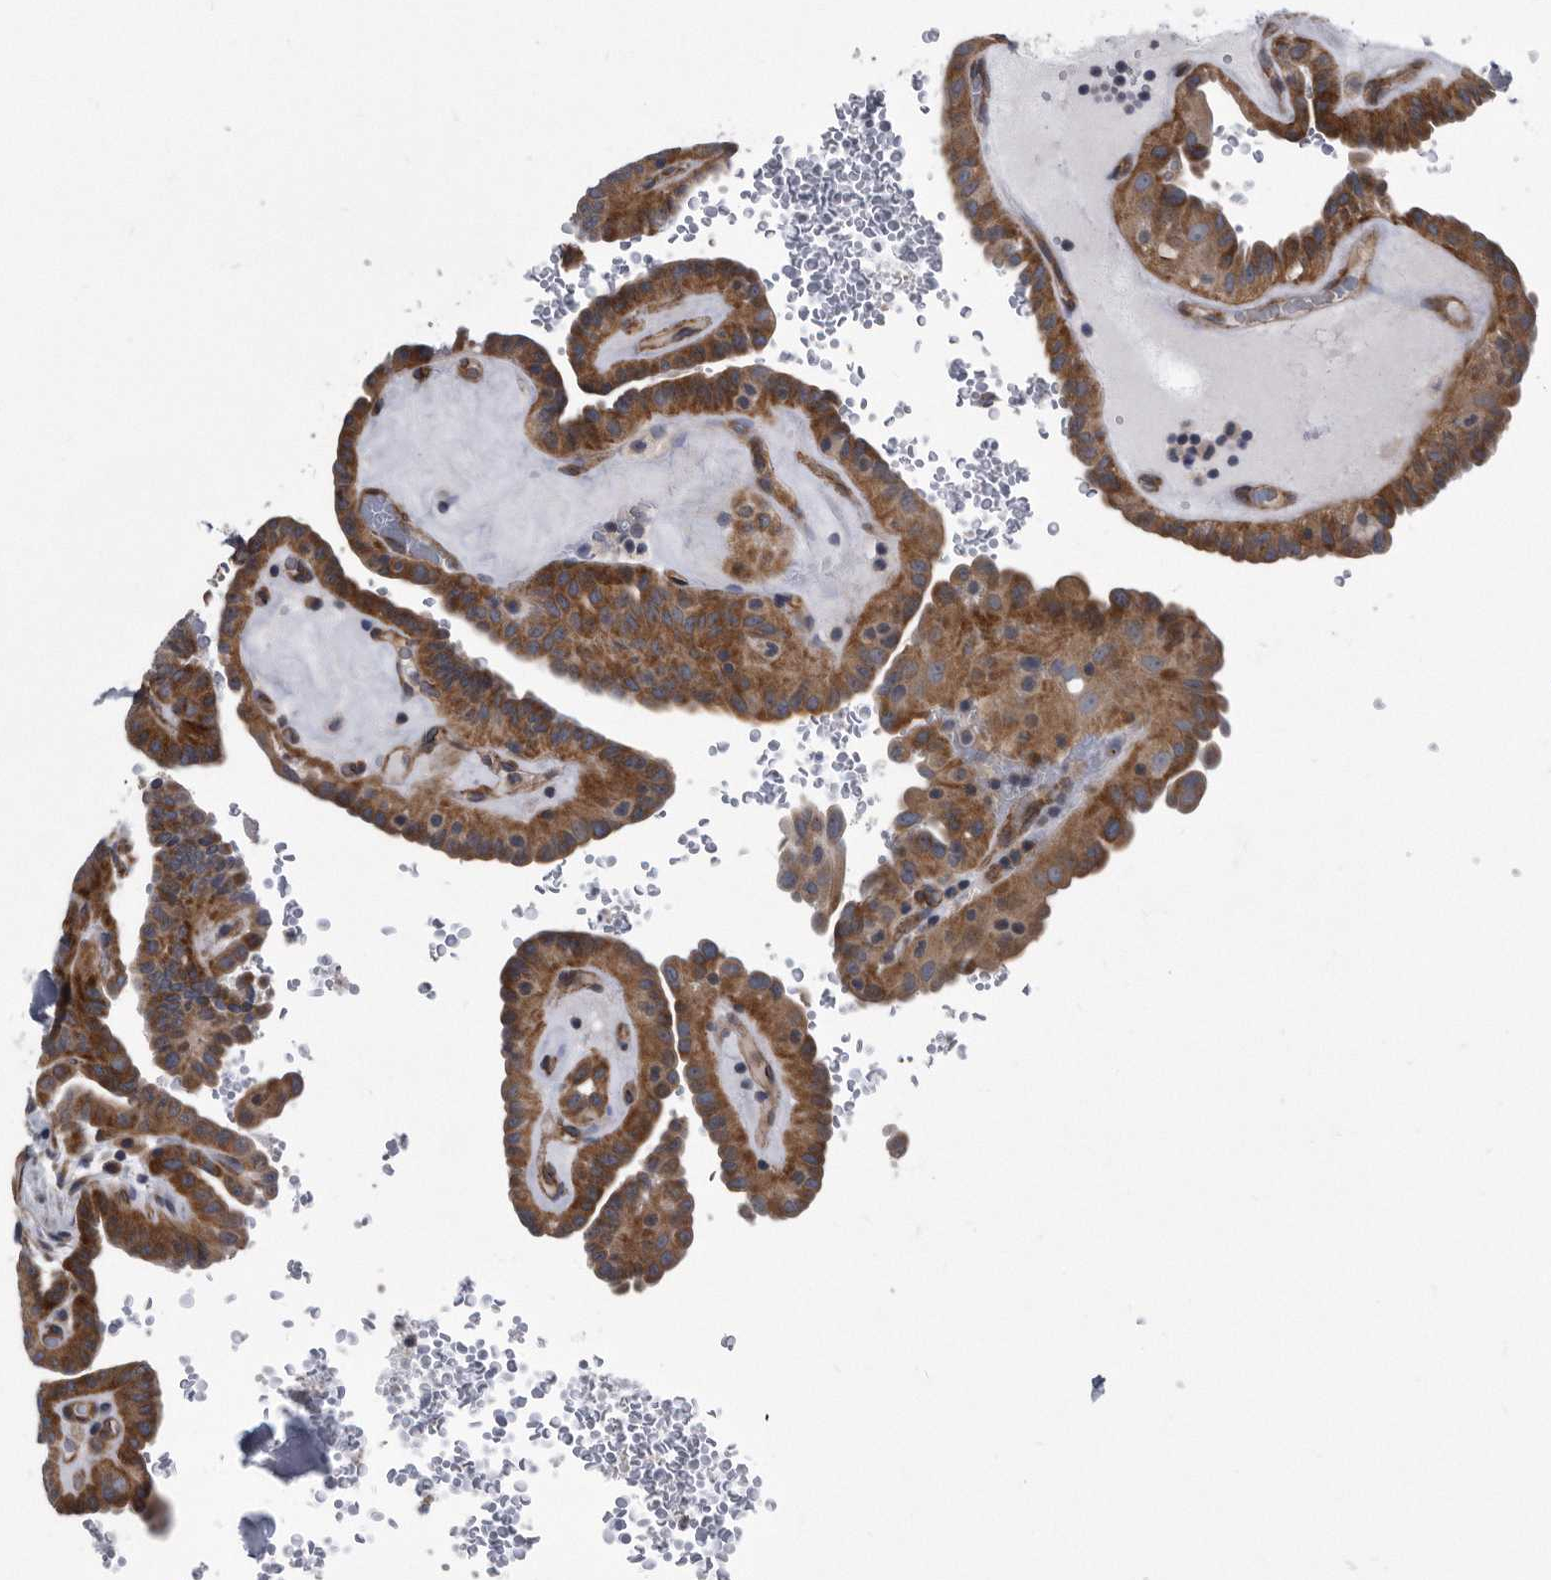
{"staining": {"intensity": "strong", "quantity": ">75%", "location": "cytoplasmic/membranous"}, "tissue": "thyroid cancer", "cell_type": "Tumor cells", "image_type": "cancer", "snomed": [{"axis": "morphology", "description": "Papillary adenocarcinoma, NOS"}, {"axis": "topography", "description": "Thyroid gland"}], "caption": "Immunohistochemistry (DAB) staining of thyroid cancer exhibits strong cytoplasmic/membranous protein expression in approximately >75% of tumor cells. (DAB IHC, brown staining for protein, blue staining for nuclei).", "gene": "ARMCX1", "patient": {"sex": "male", "age": 77}}